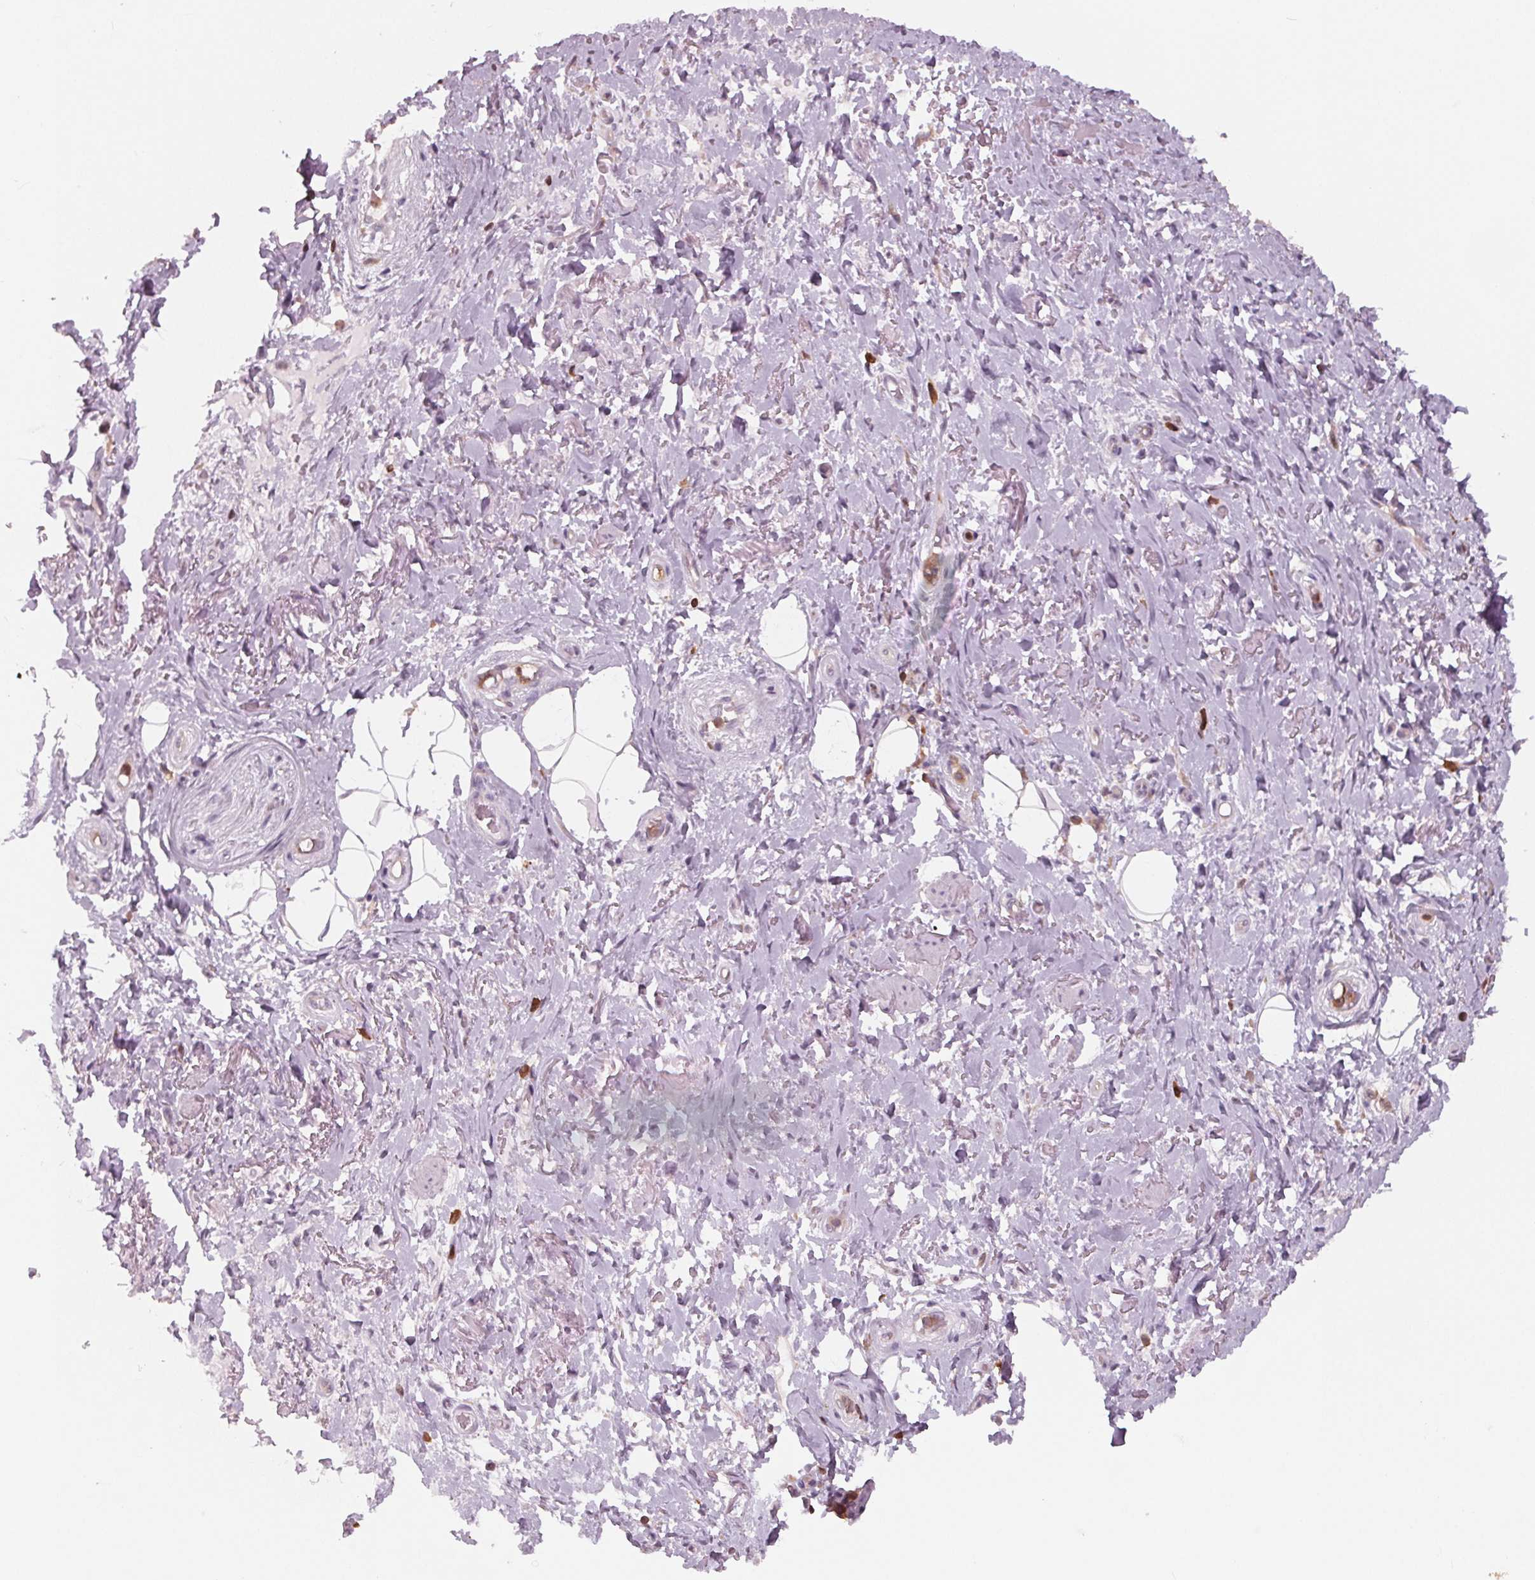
{"staining": {"intensity": "negative", "quantity": "none", "location": "none"}, "tissue": "adipose tissue", "cell_type": "Adipocytes", "image_type": "normal", "snomed": [{"axis": "morphology", "description": "Normal tissue, NOS"}, {"axis": "topography", "description": "Anal"}, {"axis": "topography", "description": "Peripheral nerve tissue"}], "caption": "IHC of normal adipose tissue demonstrates no staining in adipocytes.", "gene": "ARHGAP25", "patient": {"sex": "male", "age": 53}}